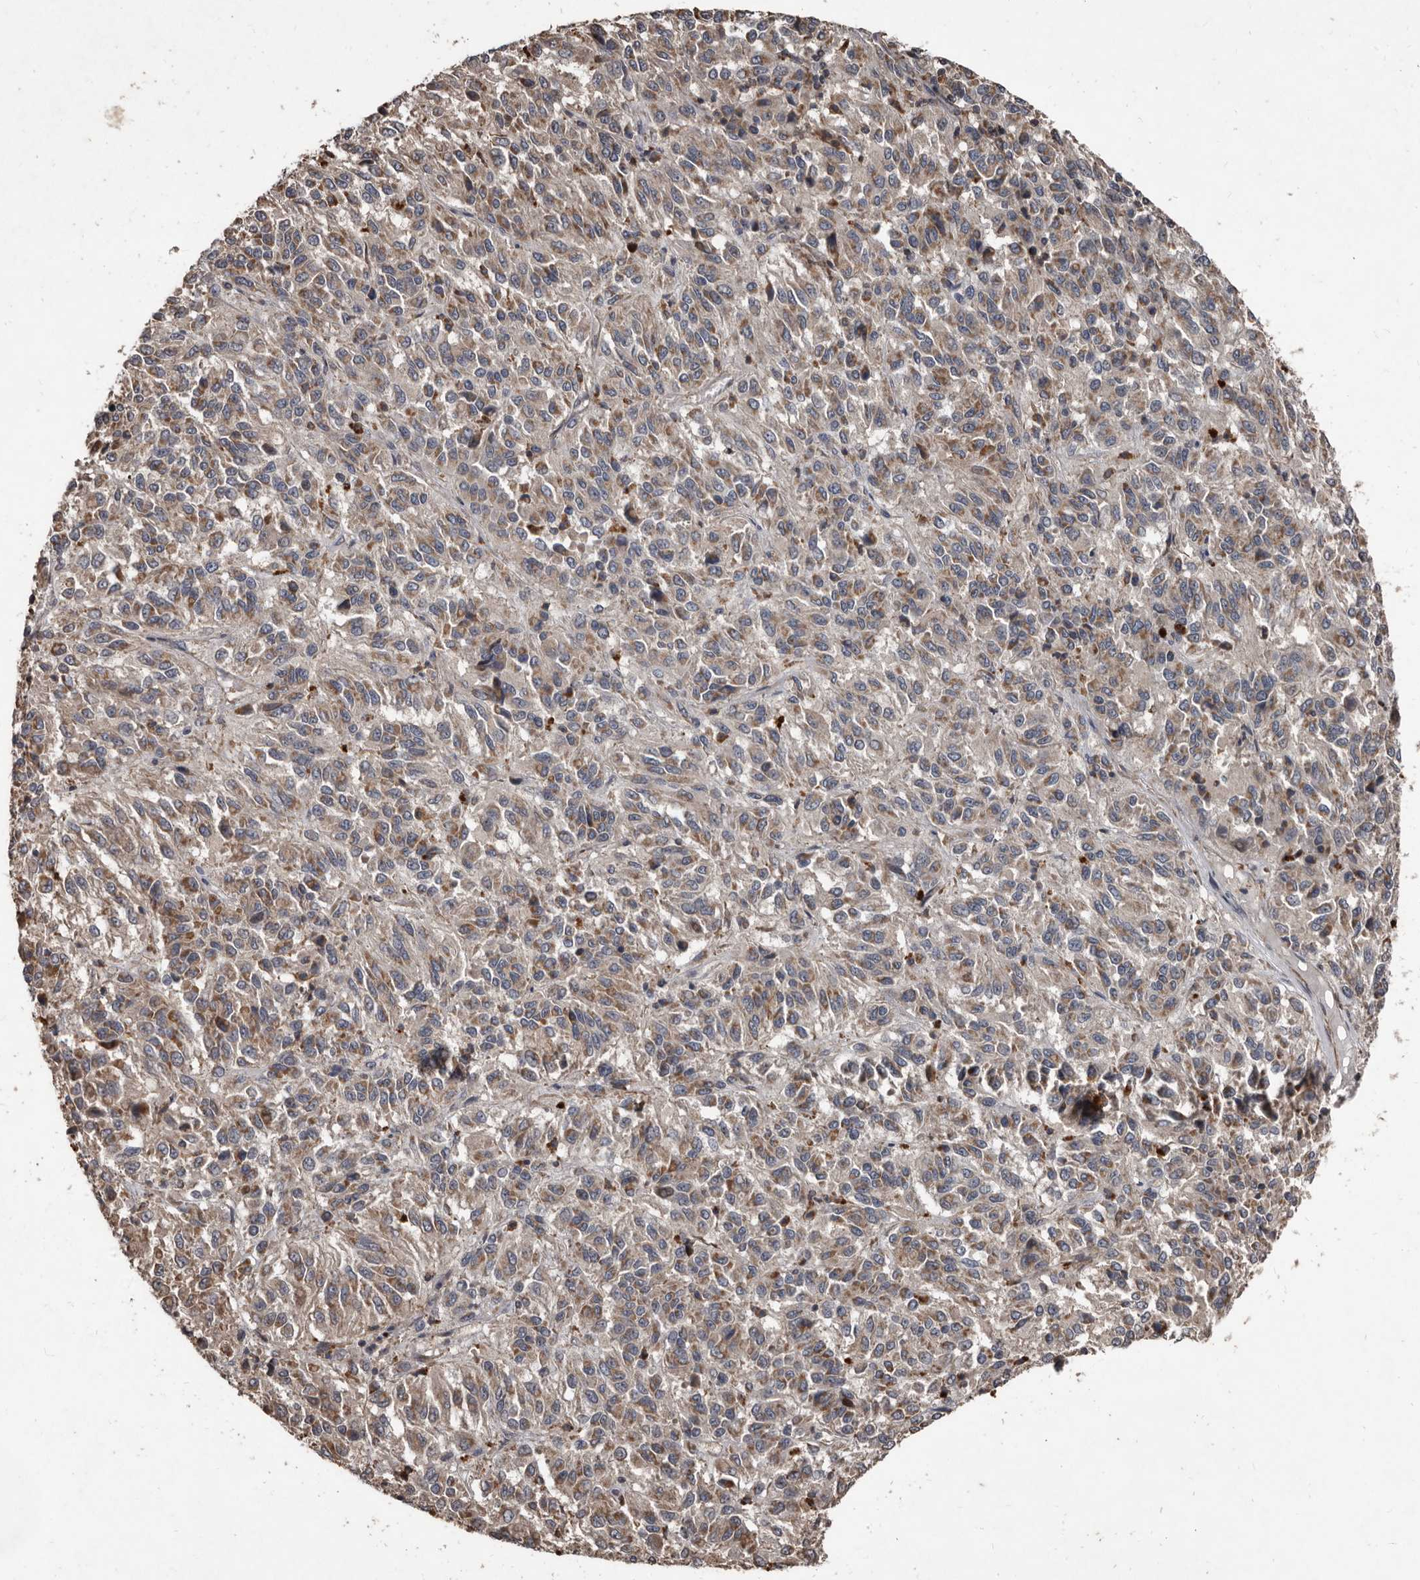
{"staining": {"intensity": "moderate", "quantity": "25%-75%", "location": "cytoplasmic/membranous"}, "tissue": "melanoma", "cell_type": "Tumor cells", "image_type": "cancer", "snomed": [{"axis": "morphology", "description": "Malignant melanoma, Metastatic site"}, {"axis": "topography", "description": "Lung"}], "caption": "Immunohistochemistry micrograph of malignant melanoma (metastatic site) stained for a protein (brown), which displays medium levels of moderate cytoplasmic/membranous staining in approximately 25%-75% of tumor cells.", "gene": "GREB1", "patient": {"sex": "male", "age": 64}}